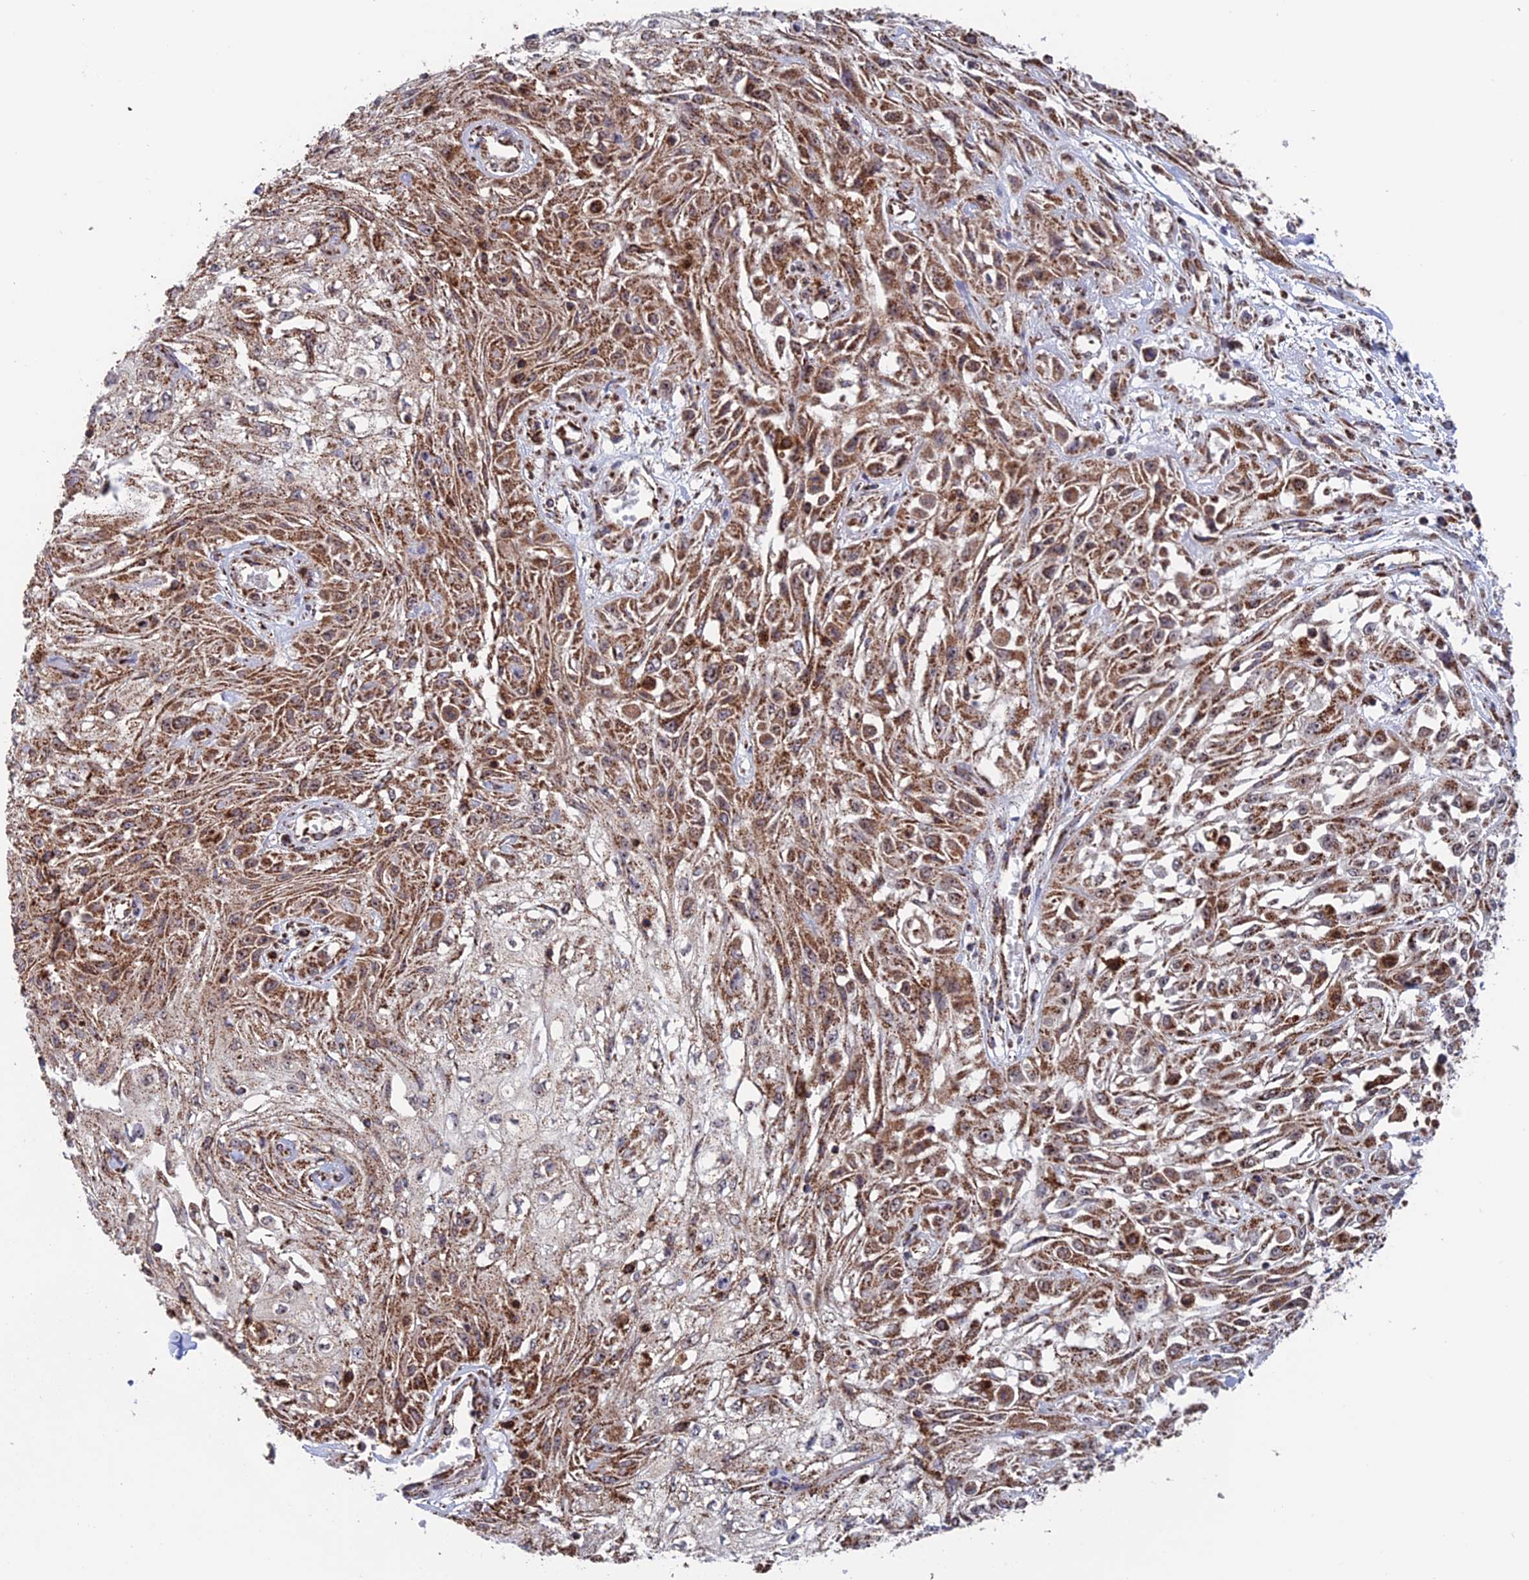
{"staining": {"intensity": "moderate", "quantity": ">75%", "location": "cytoplasmic/membranous"}, "tissue": "skin cancer", "cell_type": "Tumor cells", "image_type": "cancer", "snomed": [{"axis": "morphology", "description": "Squamous cell carcinoma, NOS"}, {"axis": "morphology", "description": "Squamous cell carcinoma, metastatic, NOS"}, {"axis": "topography", "description": "Skin"}, {"axis": "topography", "description": "Lymph node"}], "caption": "A high-resolution histopathology image shows immunohistochemistry staining of skin metastatic squamous cell carcinoma, which displays moderate cytoplasmic/membranous positivity in about >75% of tumor cells.", "gene": "DTYMK", "patient": {"sex": "male", "age": 75}}